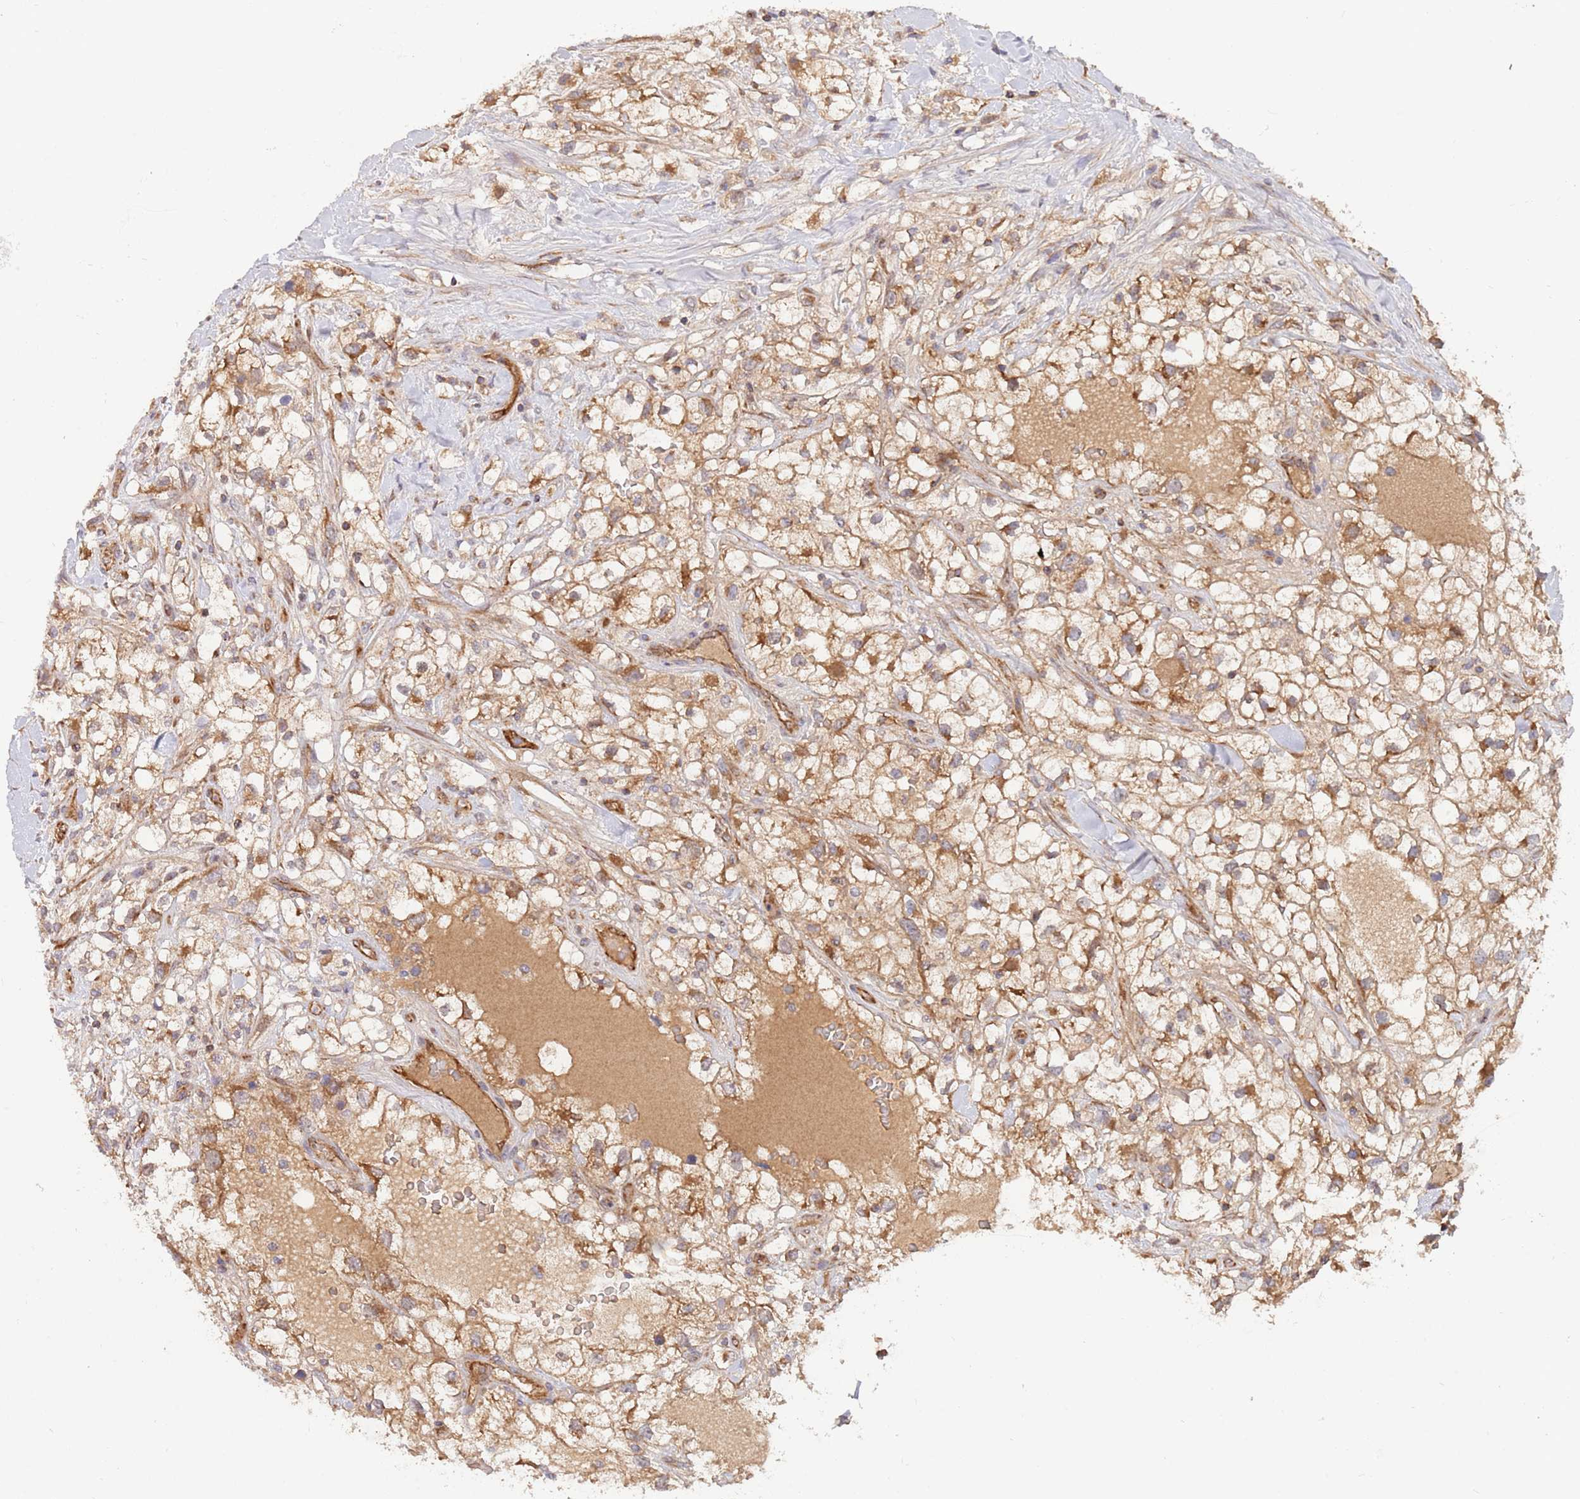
{"staining": {"intensity": "moderate", "quantity": "25%-75%", "location": "cytoplasmic/membranous"}, "tissue": "renal cancer", "cell_type": "Tumor cells", "image_type": "cancer", "snomed": [{"axis": "morphology", "description": "Adenocarcinoma, NOS"}, {"axis": "topography", "description": "Kidney"}], "caption": "Immunohistochemistry (IHC) (DAB (3,3'-diaminobenzidine)) staining of renal cancer (adenocarcinoma) displays moderate cytoplasmic/membranous protein positivity in about 25%-75% of tumor cells.", "gene": "GUK1", "patient": {"sex": "male", "age": 59}}